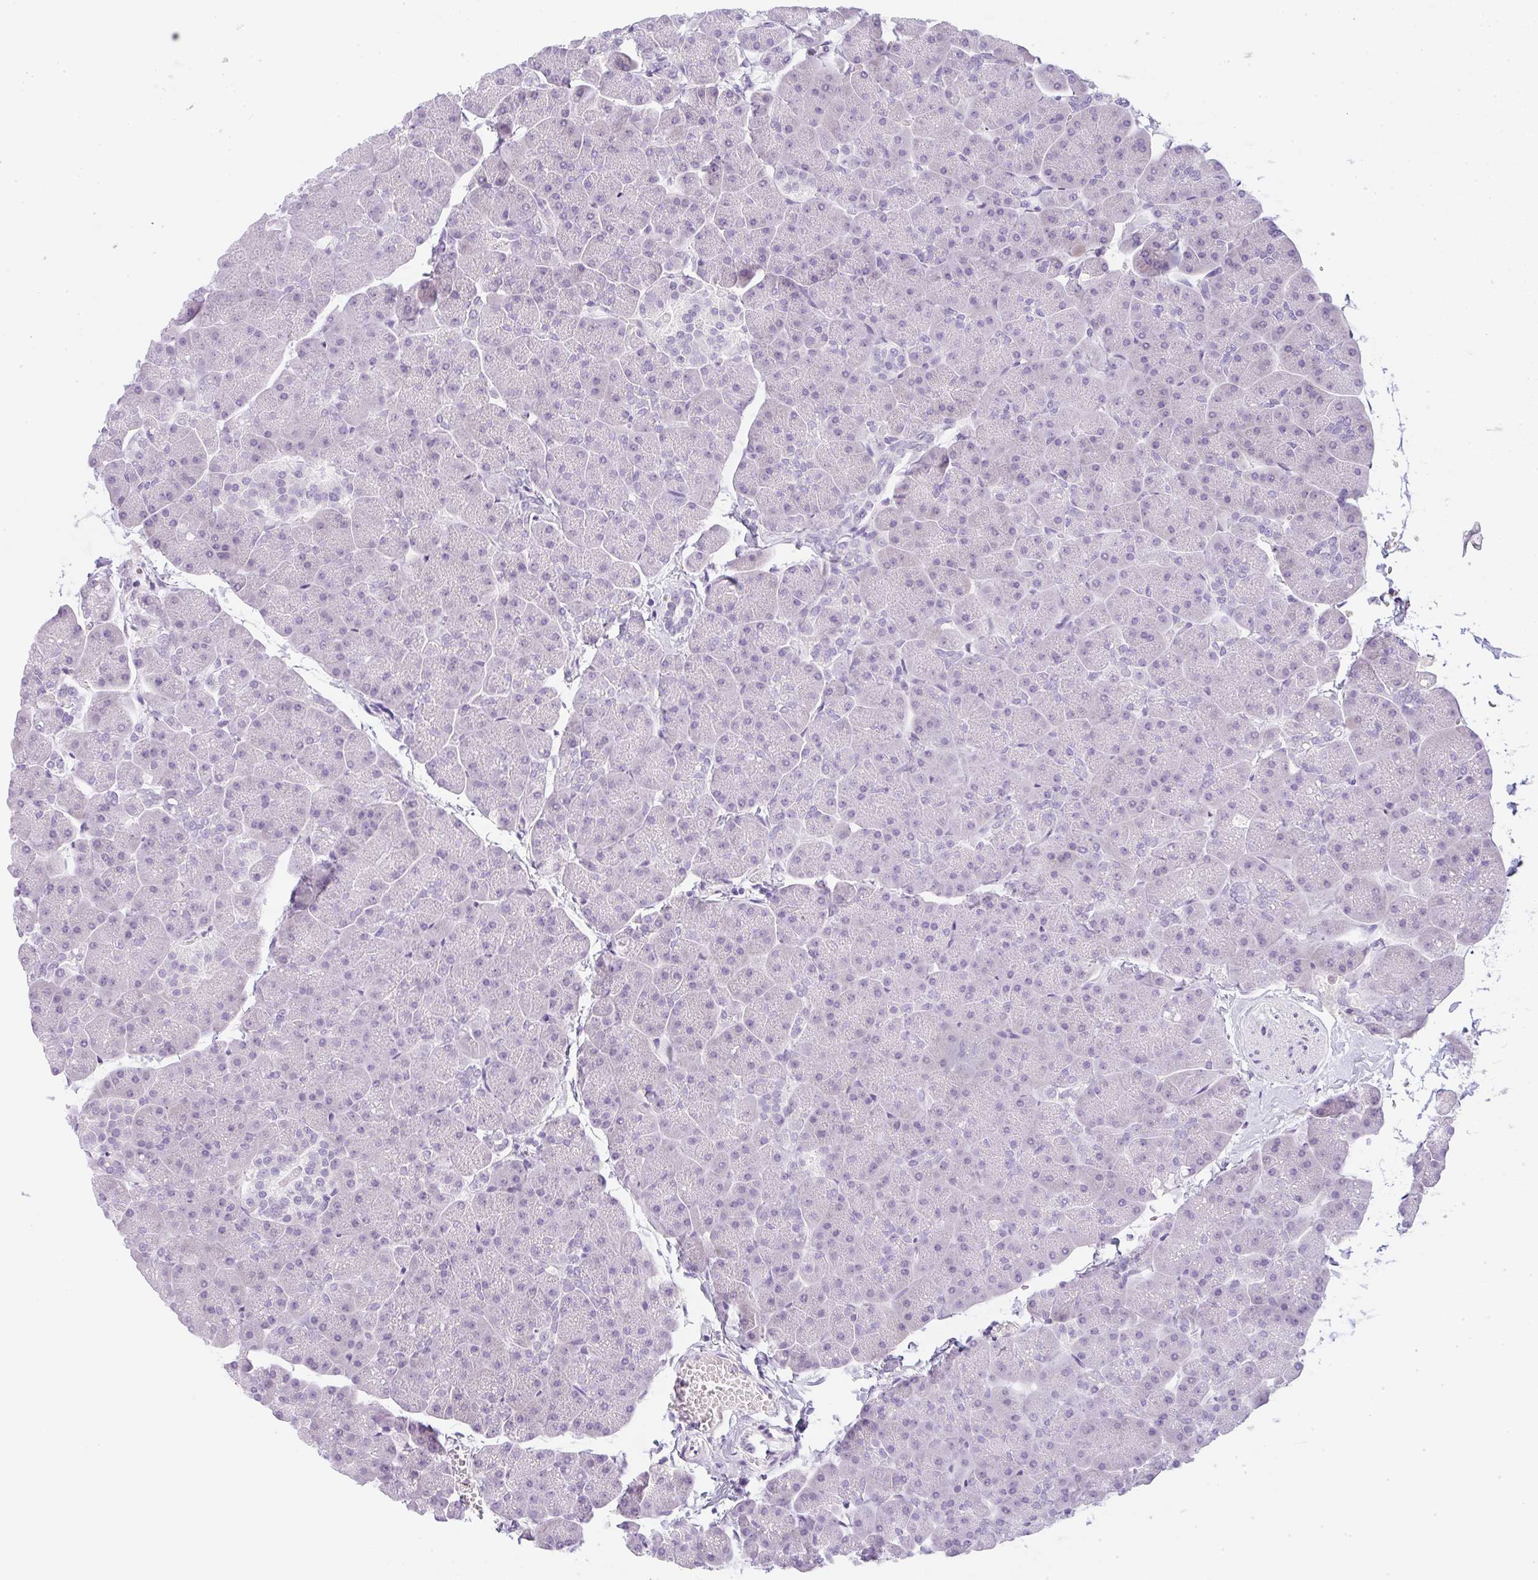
{"staining": {"intensity": "negative", "quantity": "none", "location": "none"}, "tissue": "pancreas", "cell_type": "Exocrine glandular cells", "image_type": "normal", "snomed": [{"axis": "morphology", "description": "Normal tissue, NOS"}, {"axis": "topography", "description": "Pancreas"}], "caption": "Pancreas was stained to show a protein in brown. There is no significant positivity in exocrine glandular cells. (DAB IHC, high magnification).", "gene": "LPAR4", "patient": {"sex": "male", "age": 35}}